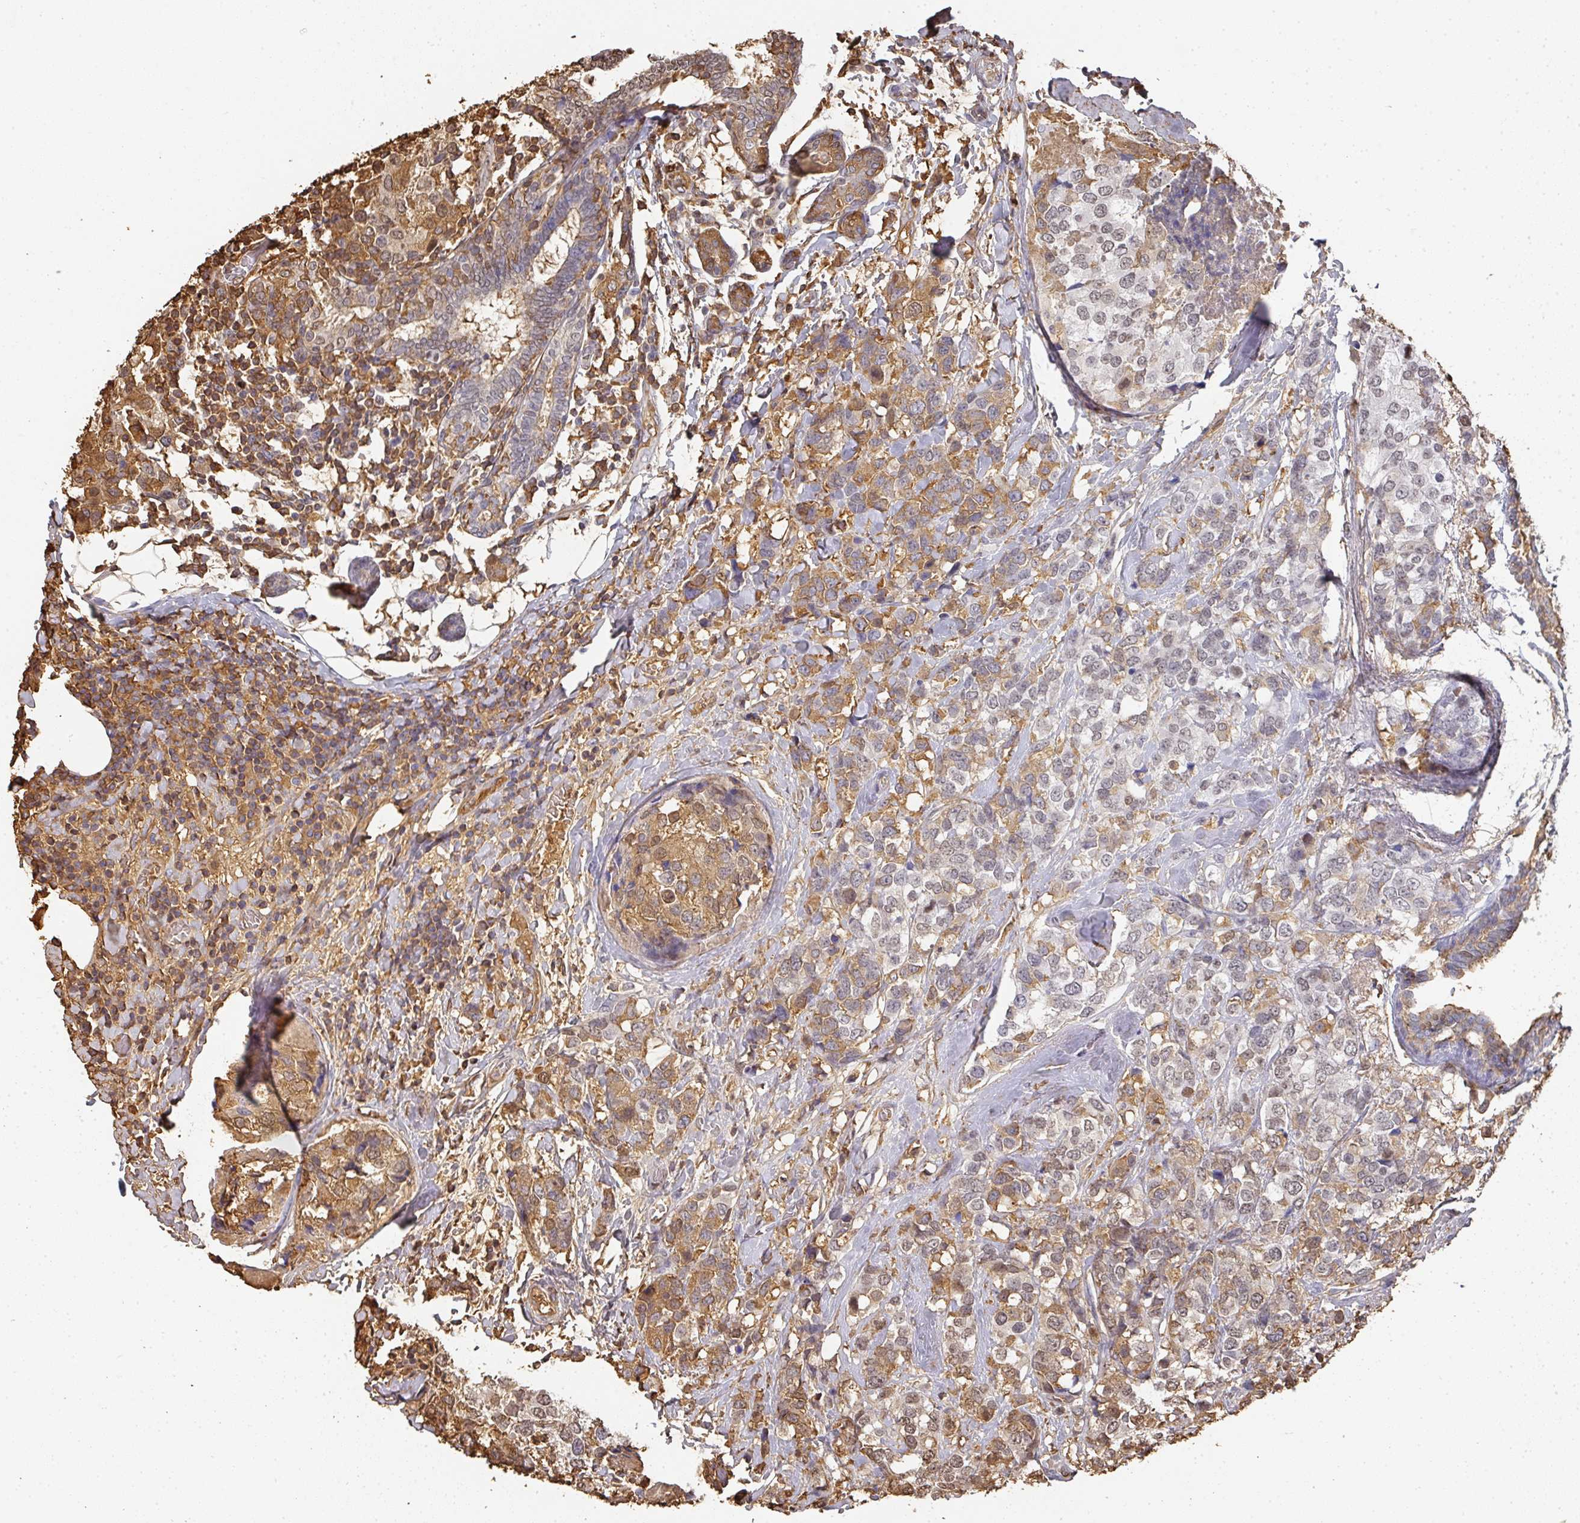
{"staining": {"intensity": "moderate", "quantity": "25%-75%", "location": "cytoplasmic/membranous"}, "tissue": "breast cancer", "cell_type": "Tumor cells", "image_type": "cancer", "snomed": [{"axis": "morphology", "description": "Lobular carcinoma"}, {"axis": "topography", "description": "Breast"}], "caption": "Breast lobular carcinoma stained with DAB IHC shows medium levels of moderate cytoplasmic/membranous expression in approximately 25%-75% of tumor cells.", "gene": "ALB", "patient": {"sex": "female", "age": 59}}